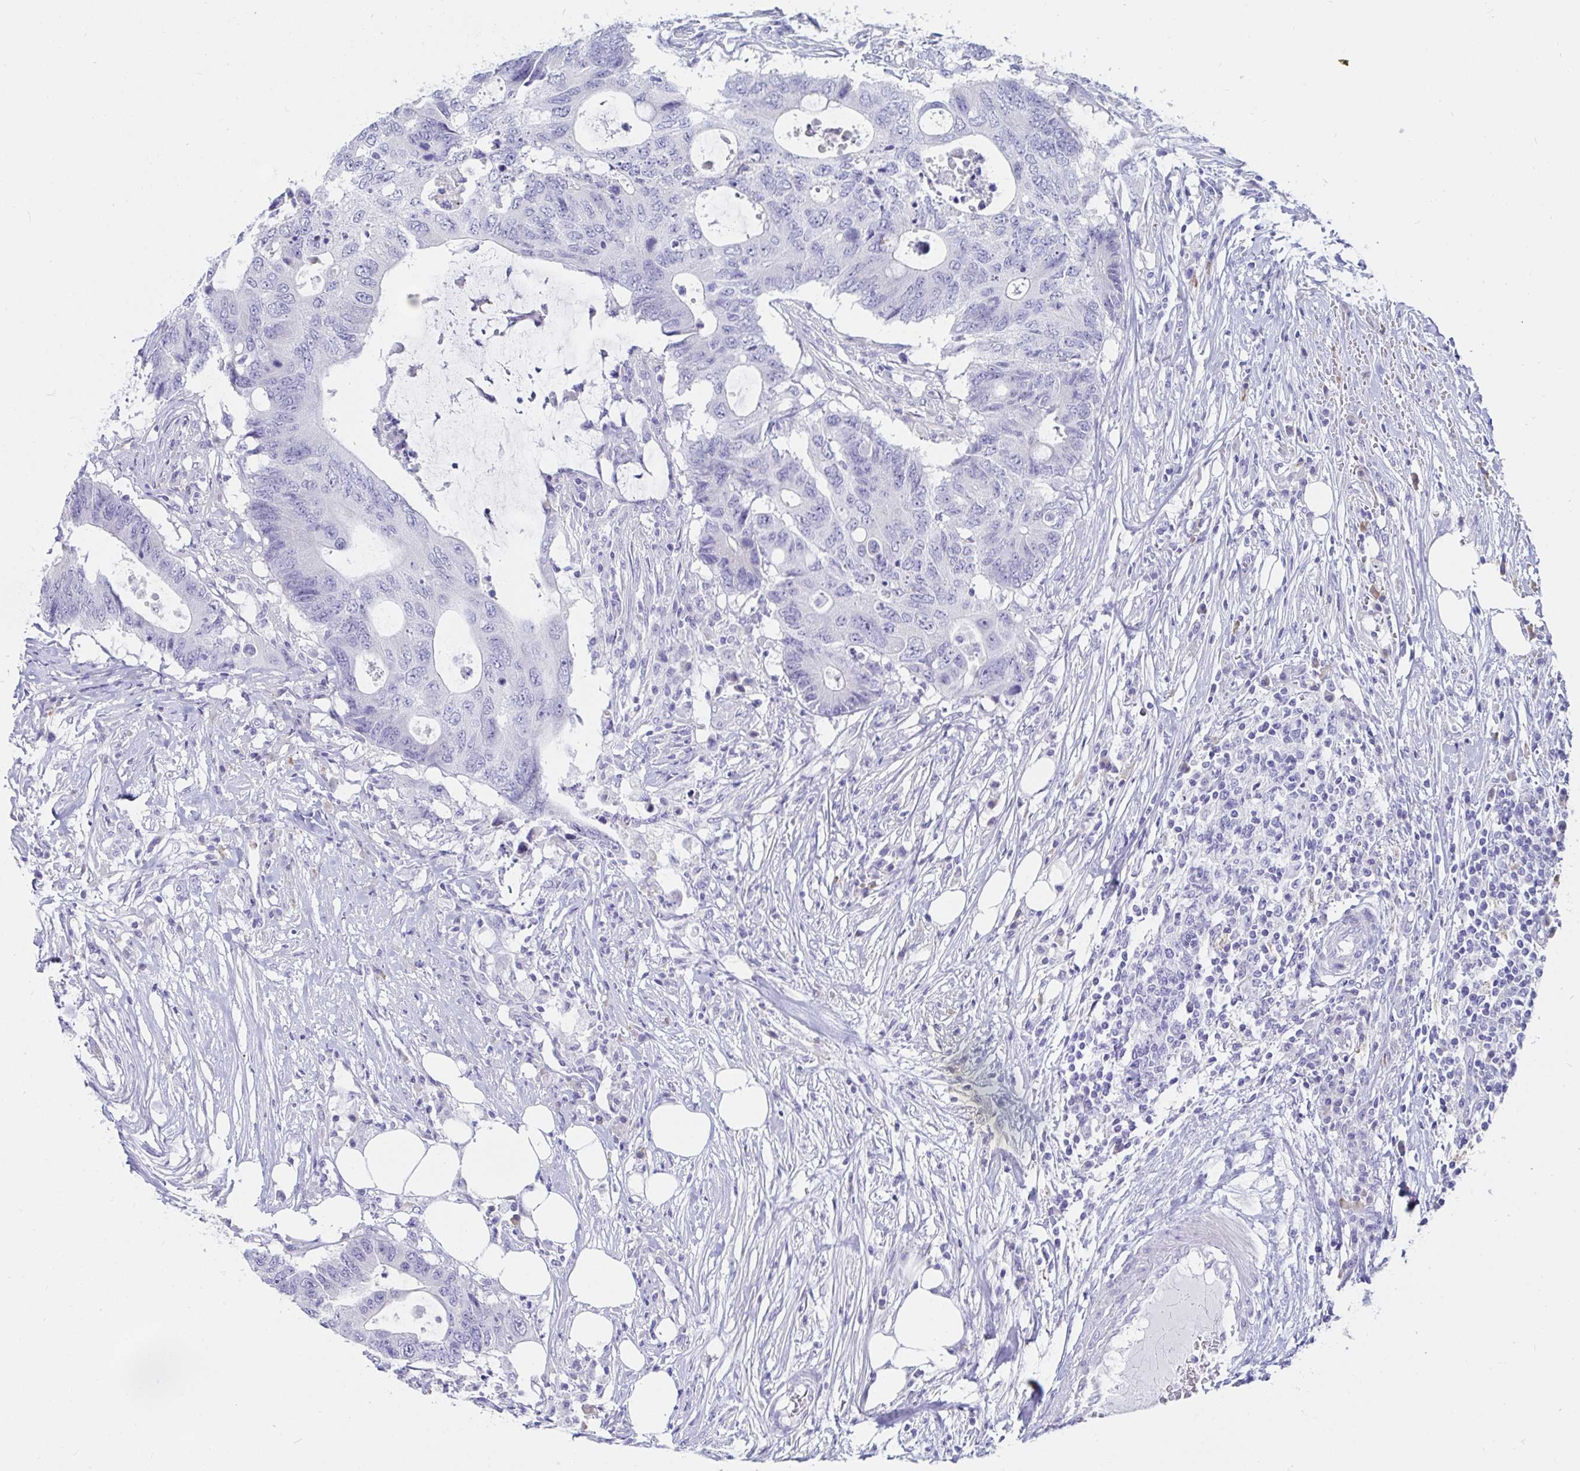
{"staining": {"intensity": "negative", "quantity": "none", "location": "none"}, "tissue": "colorectal cancer", "cell_type": "Tumor cells", "image_type": "cancer", "snomed": [{"axis": "morphology", "description": "Adenocarcinoma, NOS"}, {"axis": "topography", "description": "Colon"}], "caption": "Tumor cells are negative for protein expression in human adenocarcinoma (colorectal).", "gene": "C4orf17", "patient": {"sex": "male", "age": 71}}